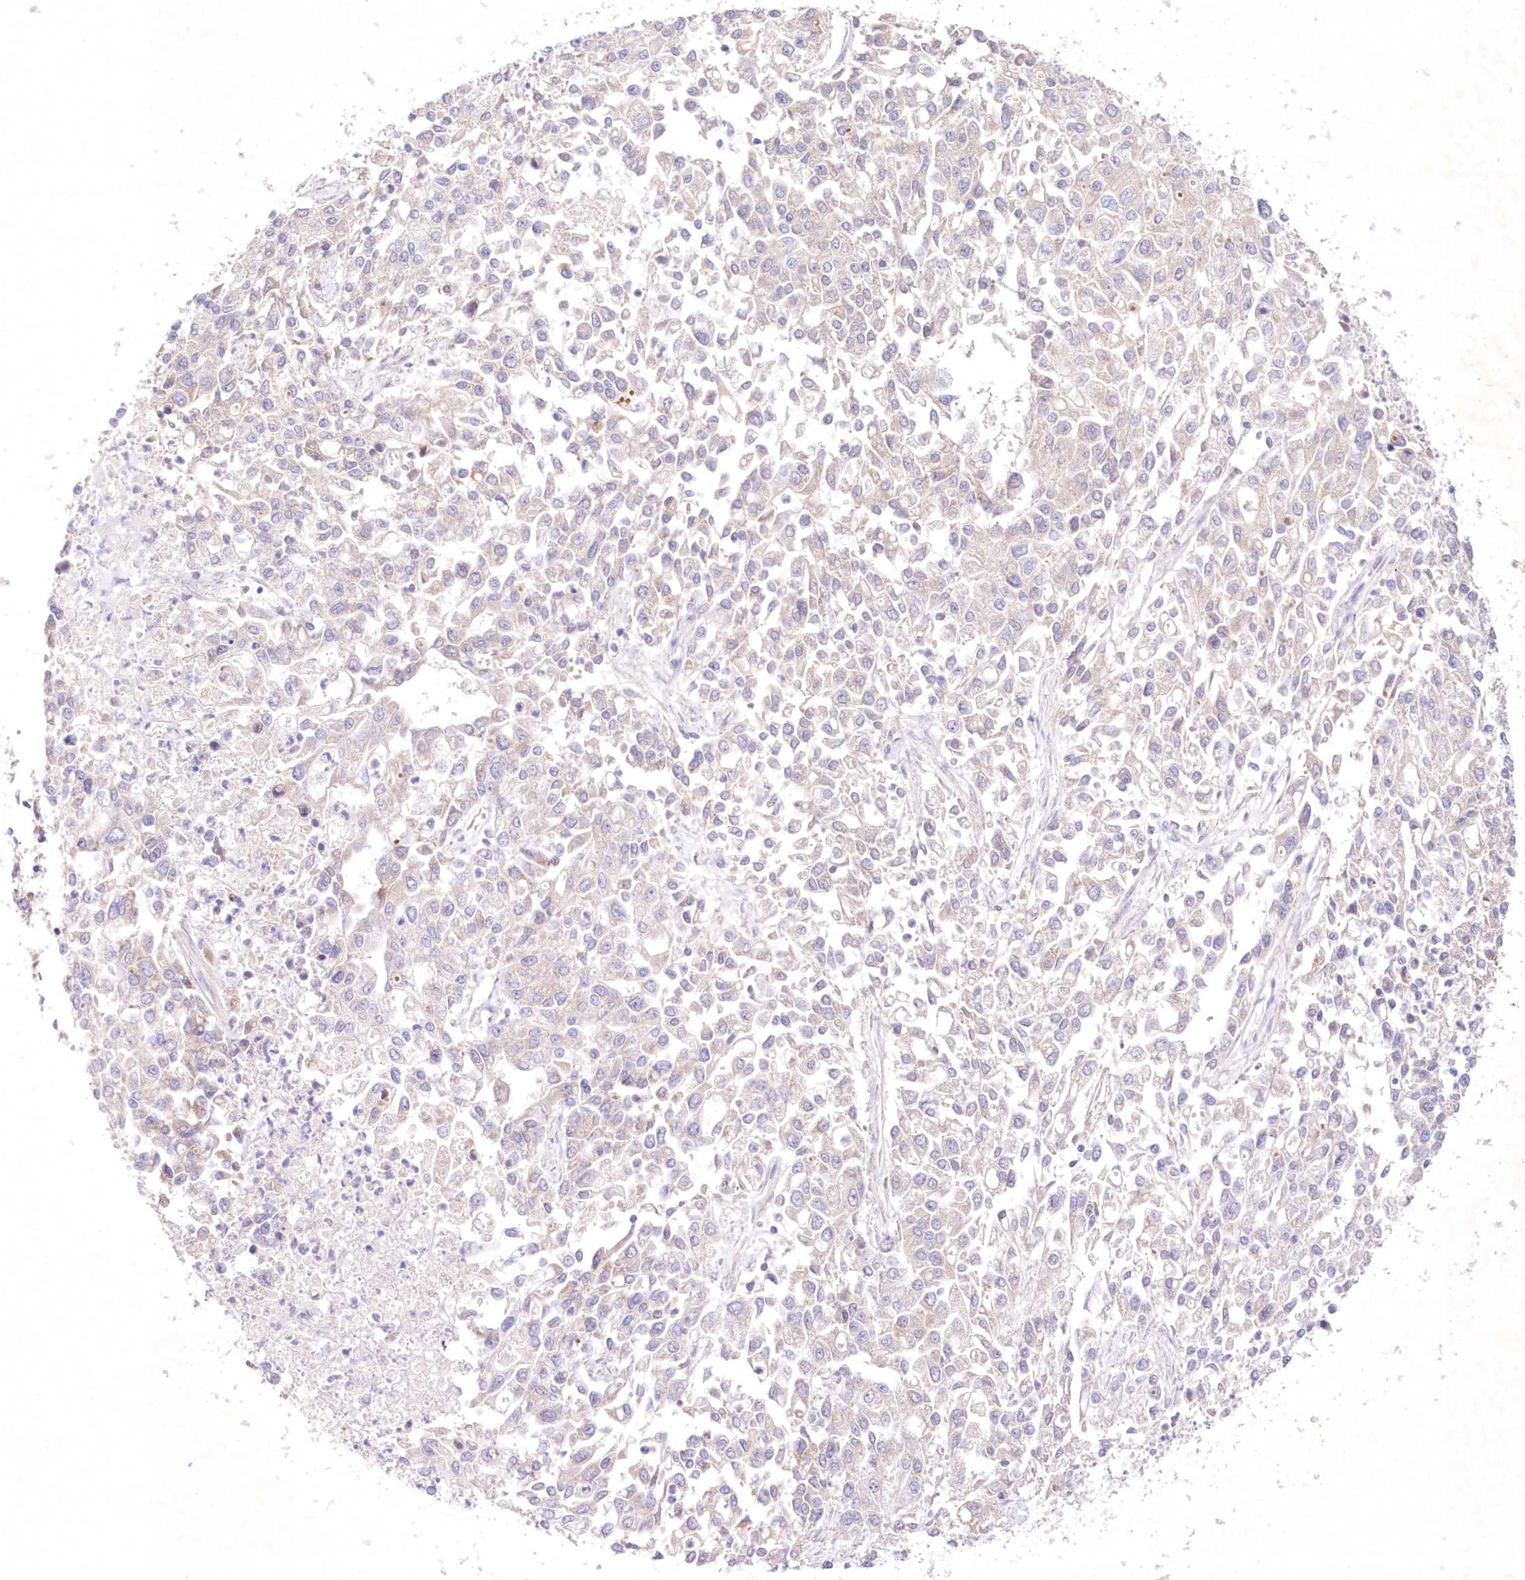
{"staining": {"intensity": "negative", "quantity": "none", "location": "none"}, "tissue": "endometrial cancer", "cell_type": "Tumor cells", "image_type": "cancer", "snomed": [{"axis": "morphology", "description": "Adenocarcinoma, NOS"}, {"axis": "topography", "description": "Endometrium"}], "caption": "This is an immunohistochemistry (IHC) micrograph of adenocarcinoma (endometrial). There is no staining in tumor cells.", "gene": "NEU4", "patient": {"sex": "female", "age": 49}}